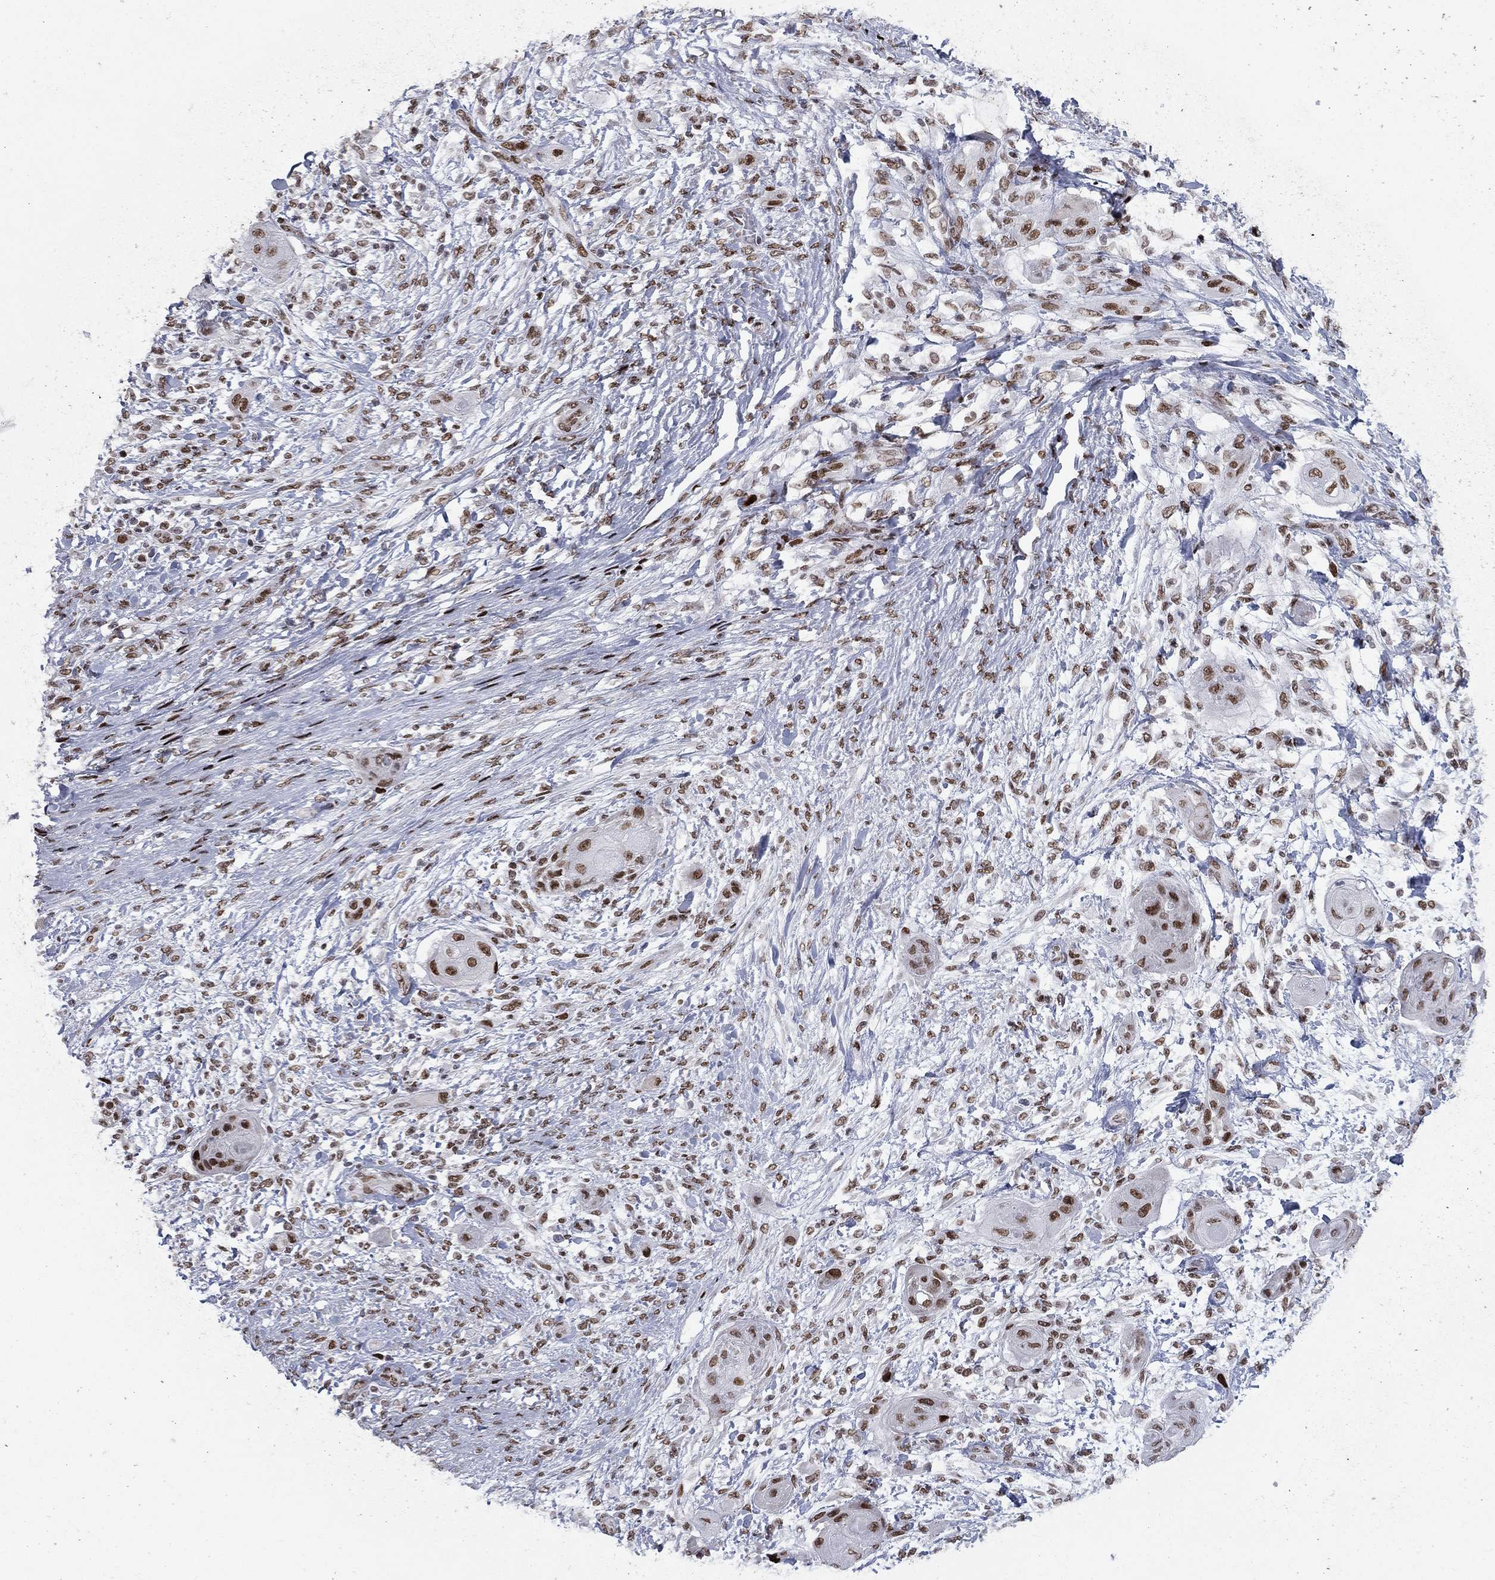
{"staining": {"intensity": "strong", "quantity": ">75%", "location": "nuclear"}, "tissue": "skin cancer", "cell_type": "Tumor cells", "image_type": "cancer", "snomed": [{"axis": "morphology", "description": "Squamous cell carcinoma, NOS"}, {"axis": "topography", "description": "Skin"}], "caption": "Human skin squamous cell carcinoma stained with a brown dye demonstrates strong nuclear positive expression in about >75% of tumor cells.", "gene": "RTF1", "patient": {"sex": "male", "age": 62}}